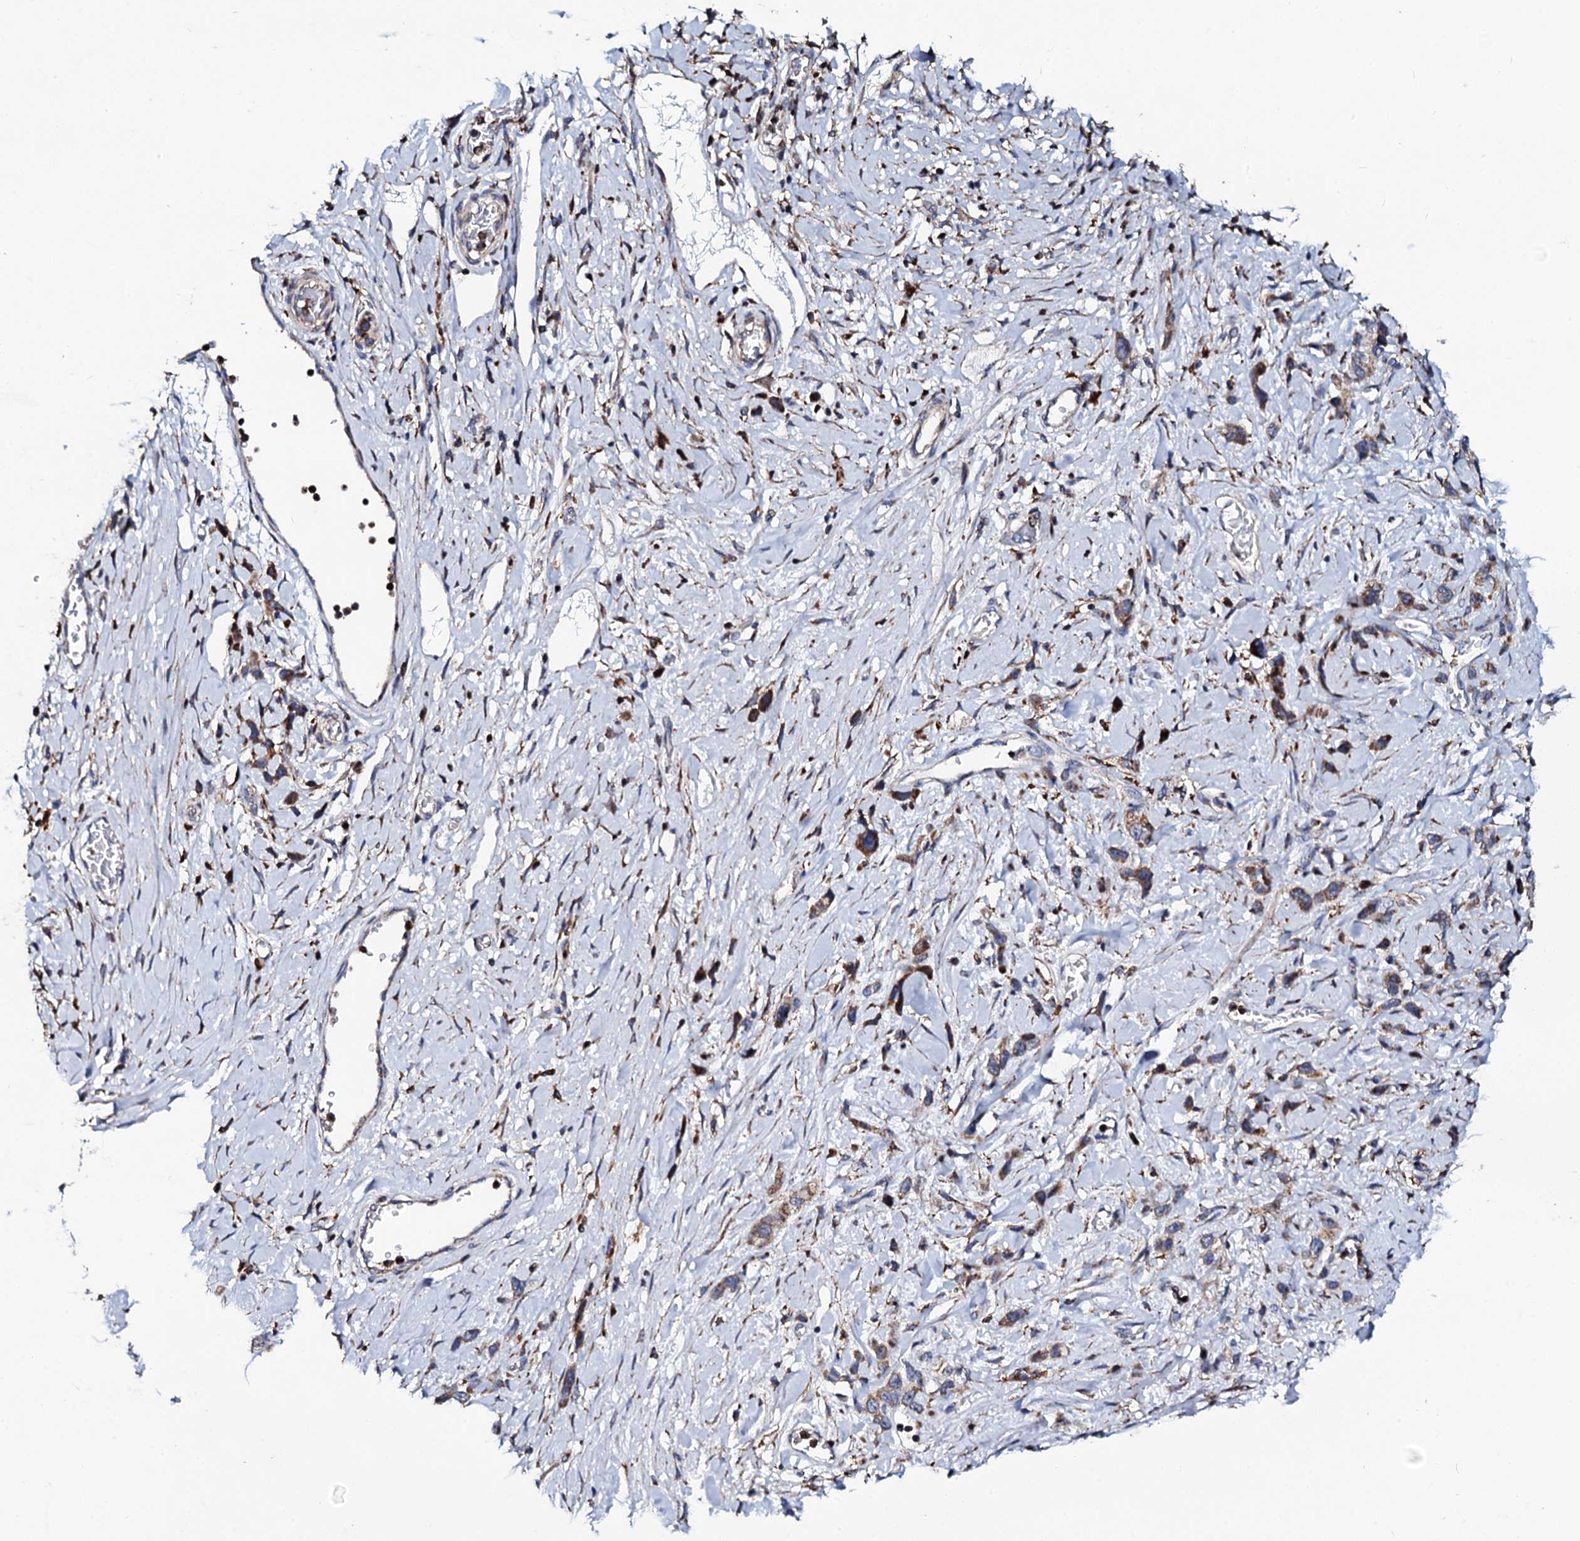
{"staining": {"intensity": "moderate", "quantity": ">75%", "location": "cytoplasmic/membranous"}, "tissue": "stomach cancer", "cell_type": "Tumor cells", "image_type": "cancer", "snomed": [{"axis": "morphology", "description": "Adenocarcinoma, NOS"}, {"axis": "morphology", "description": "Adenocarcinoma, High grade"}, {"axis": "topography", "description": "Stomach, upper"}, {"axis": "topography", "description": "Stomach, lower"}], "caption": "Stomach cancer tissue shows moderate cytoplasmic/membranous expression in approximately >75% of tumor cells", "gene": "TCIRG1", "patient": {"sex": "female", "age": 65}}